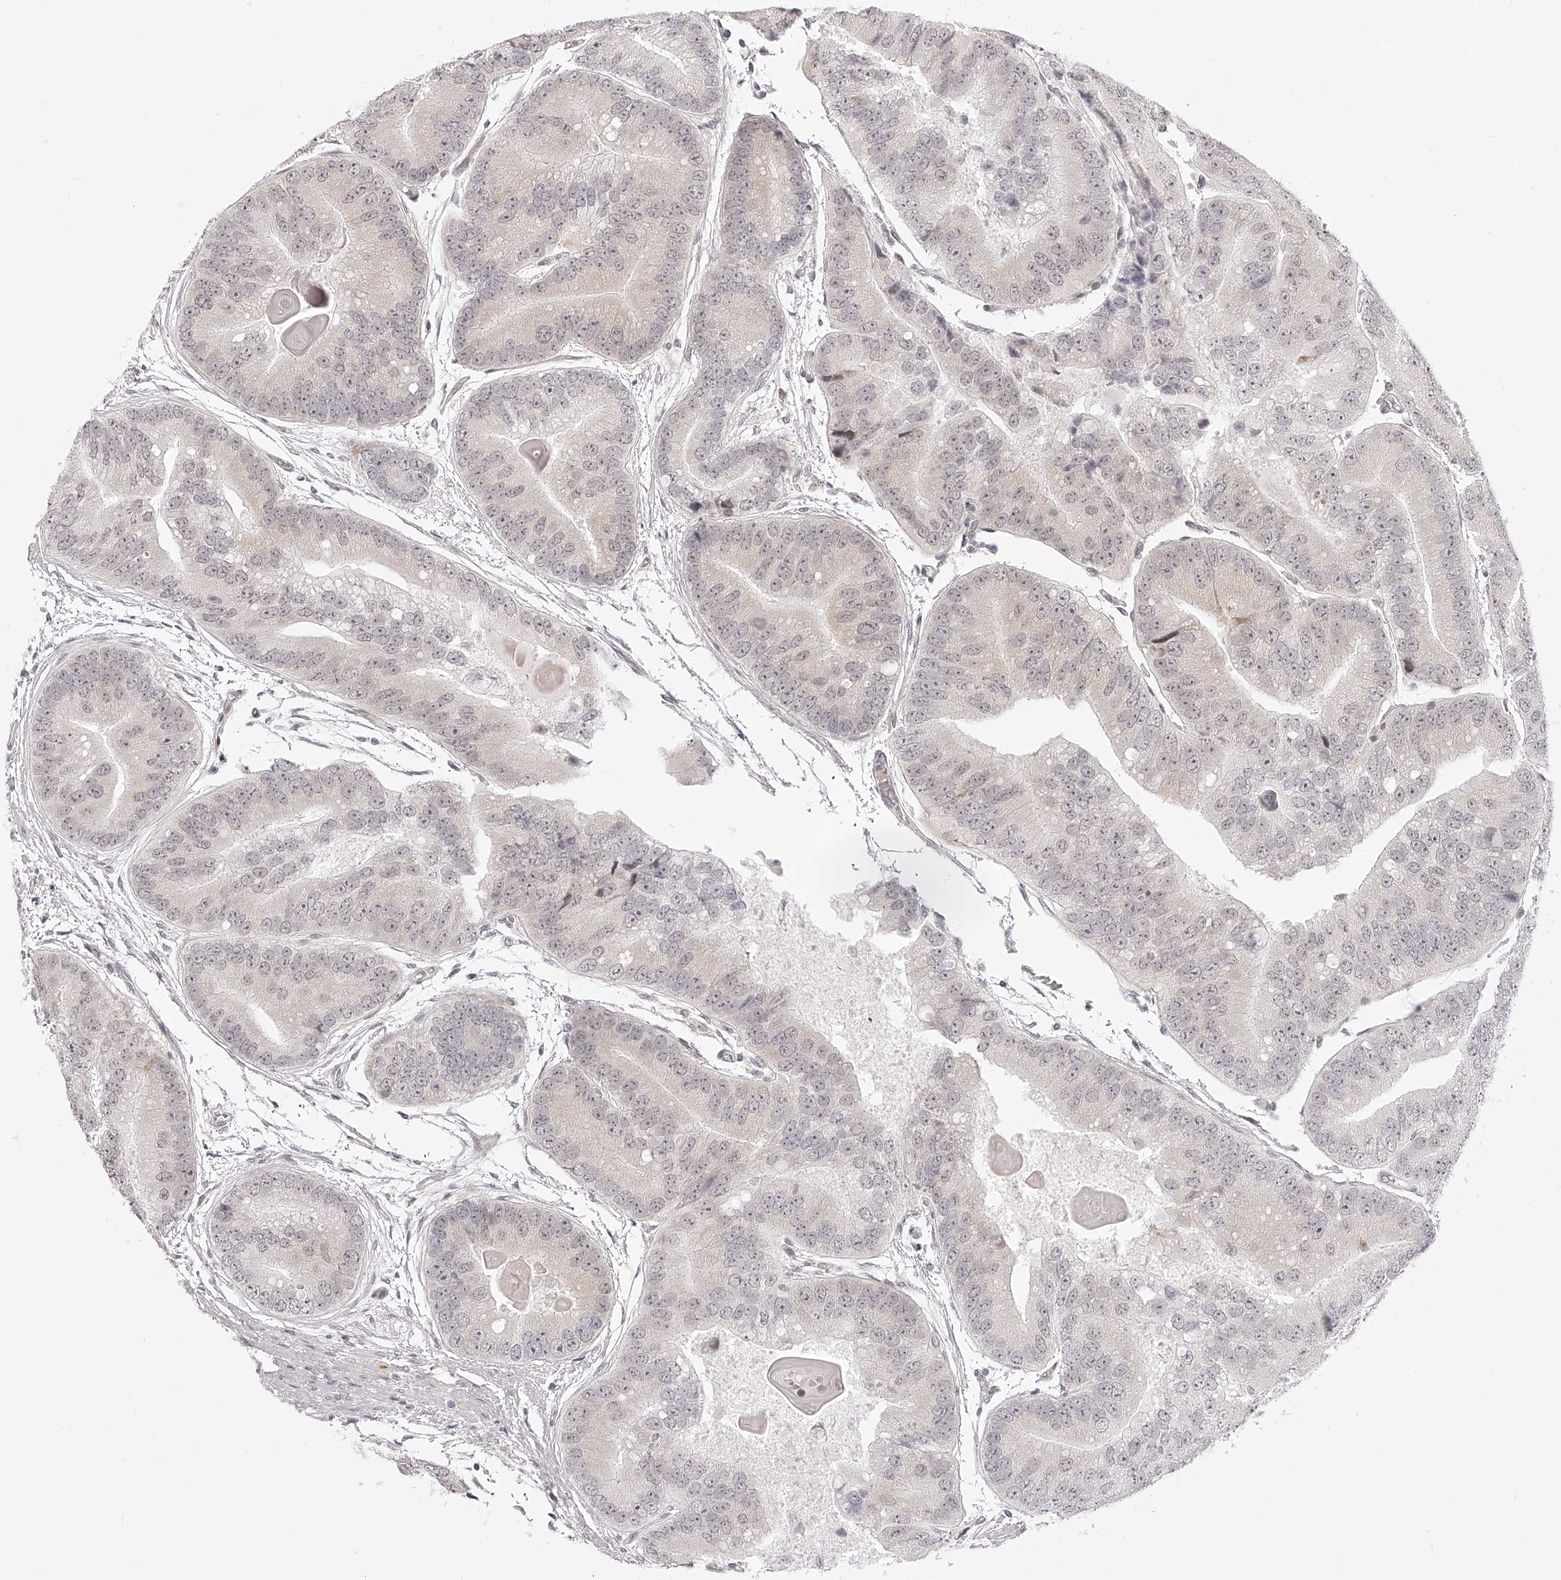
{"staining": {"intensity": "weak", "quantity": "25%-75%", "location": "nuclear"}, "tissue": "prostate cancer", "cell_type": "Tumor cells", "image_type": "cancer", "snomed": [{"axis": "morphology", "description": "Adenocarcinoma, High grade"}, {"axis": "topography", "description": "Prostate"}], "caption": "Protein staining by IHC demonstrates weak nuclear expression in about 25%-75% of tumor cells in adenocarcinoma (high-grade) (prostate).", "gene": "PLEKHG1", "patient": {"sex": "male", "age": 70}}